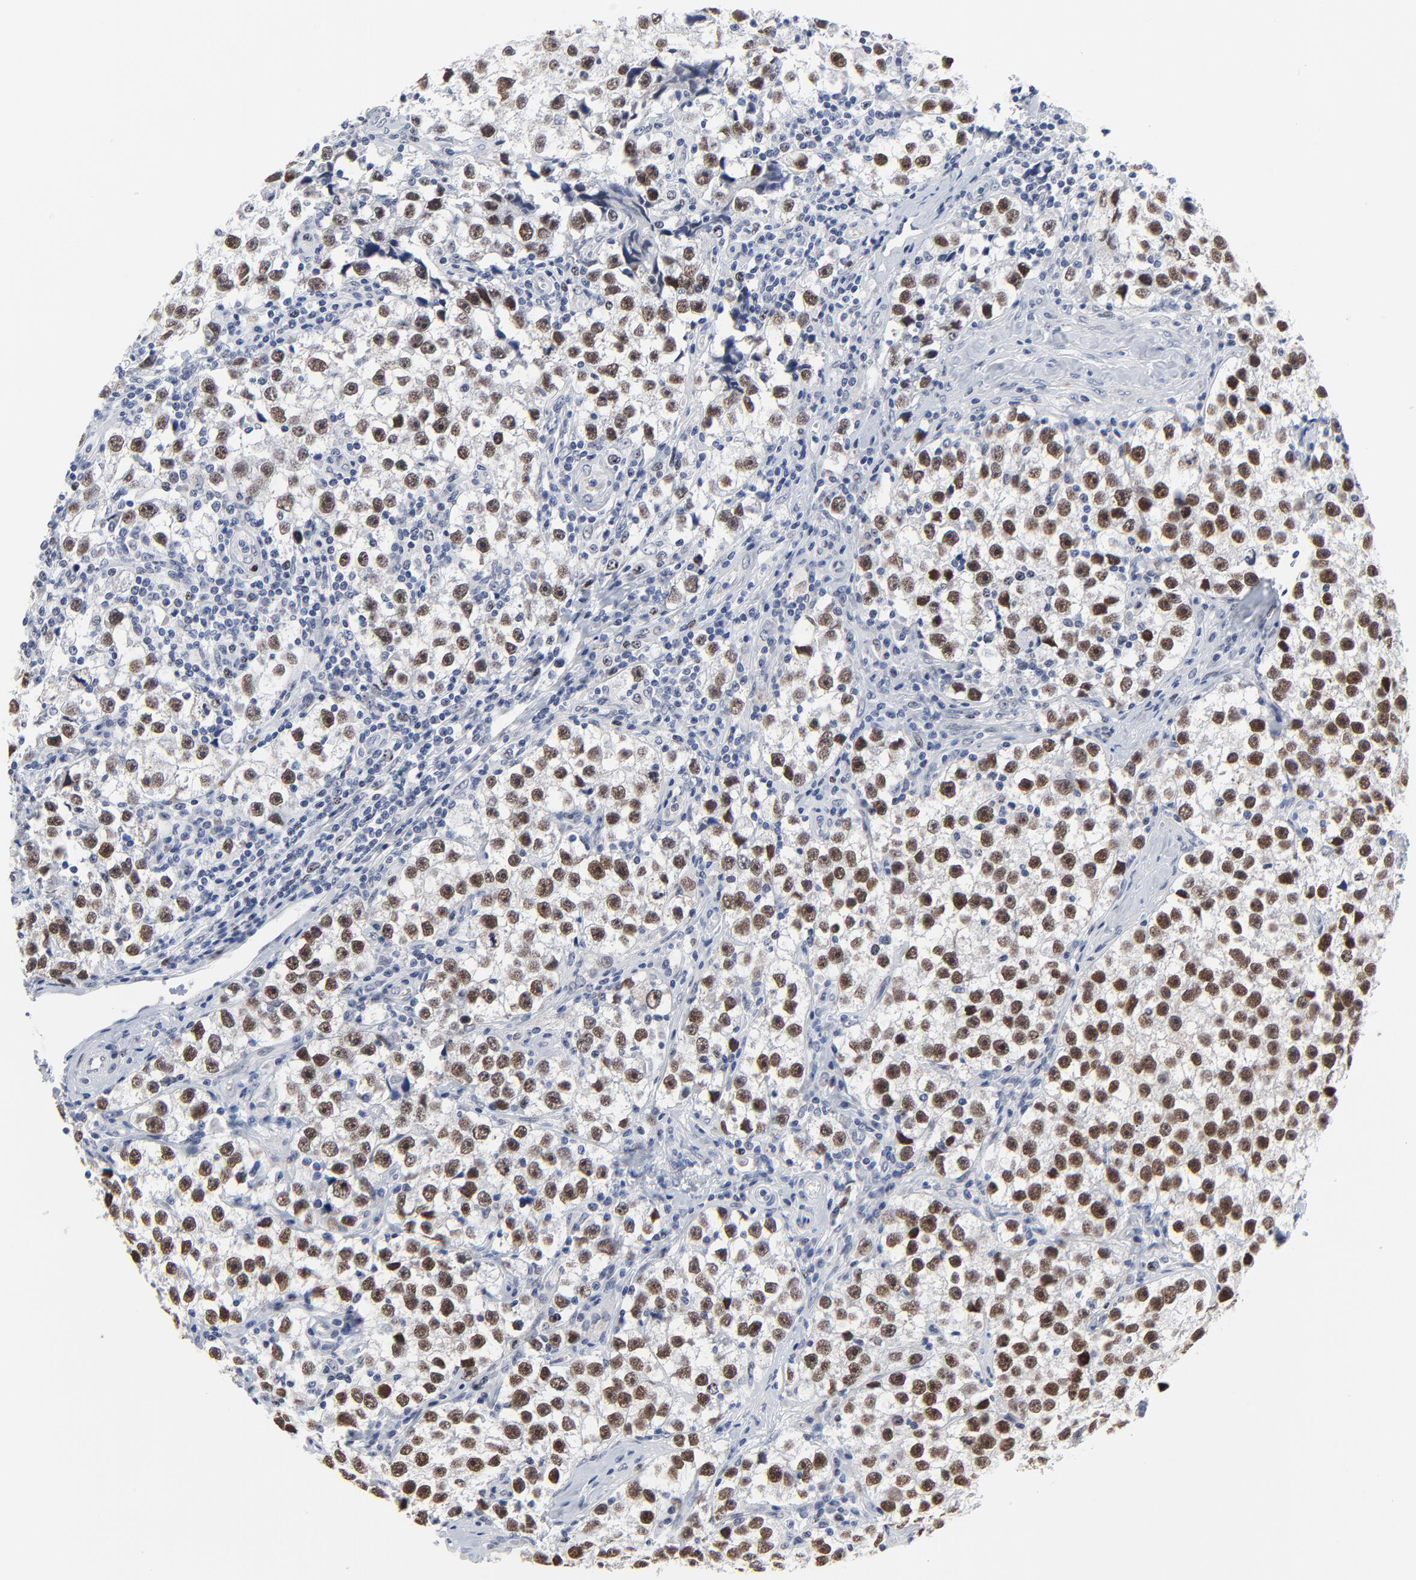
{"staining": {"intensity": "moderate", "quantity": ">75%", "location": "nuclear"}, "tissue": "testis cancer", "cell_type": "Tumor cells", "image_type": "cancer", "snomed": [{"axis": "morphology", "description": "Seminoma, NOS"}, {"axis": "topography", "description": "Testis"}], "caption": "Testis cancer (seminoma) stained for a protein displays moderate nuclear positivity in tumor cells.", "gene": "ZNF589", "patient": {"sex": "male", "age": 32}}